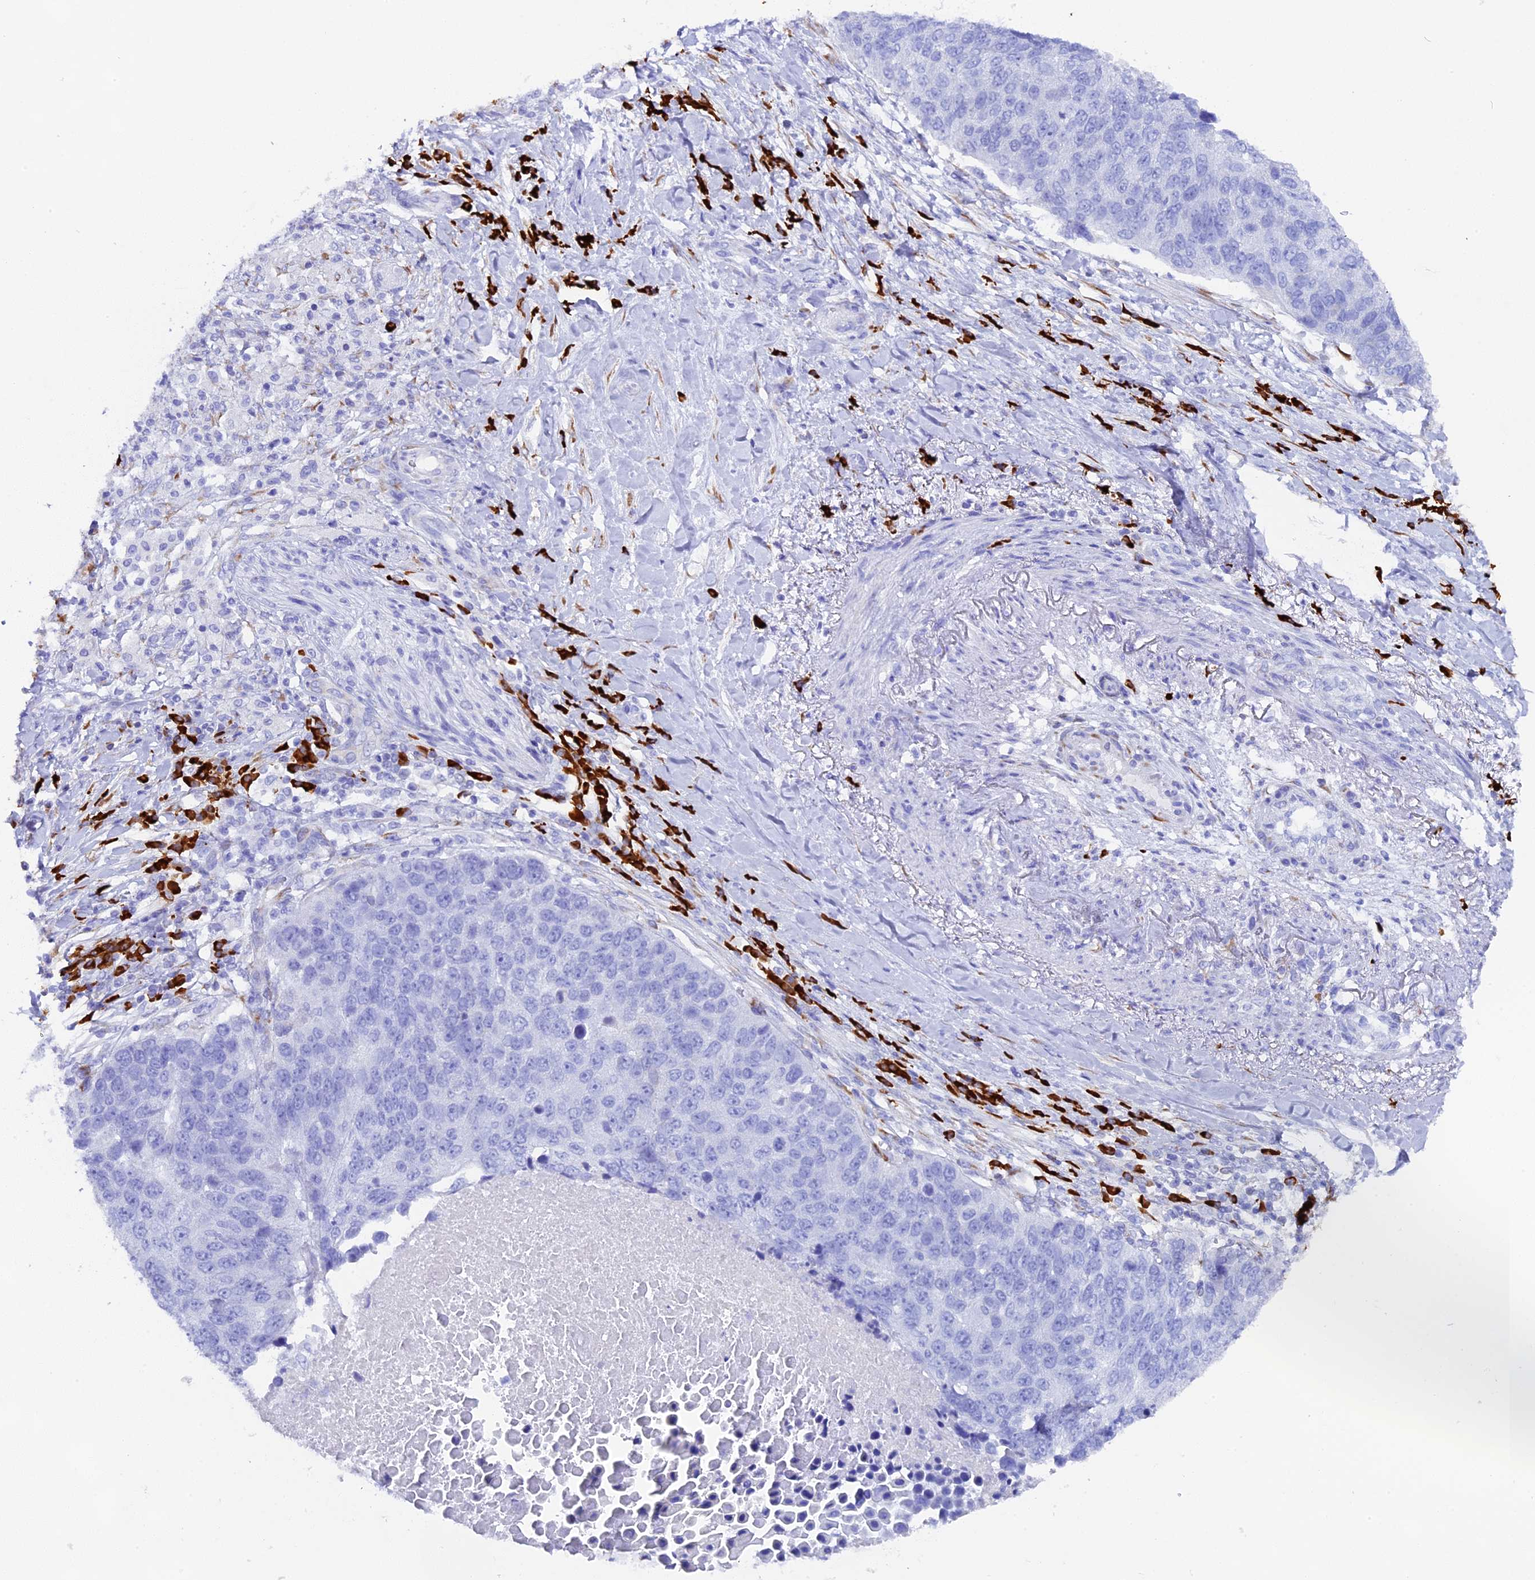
{"staining": {"intensity": "negative", "quantity": "none", "location": "none"}, "tissue": "lung cancer", "cell_type": "Tumor cells", "image_type": "cancer", "snomed": [{"axis": "morphology", "description": "Normal tissue, NOS"}, {"axis": "morphology", "description": "Squamous cell carcinoma, NOS"}, {"axis": "topography", "description": "Lymph node"}, {"axis": "topography", "description": "Lung"}], "caption": "Histopathology image shows no protein positivity in tumor cells of squamous cell carcinoma (lung) tissue. (Stains: DAB (3,3'-diaminobenzidine) immunohistochemistry with hematoxylin counter stain, Microscopy: brightfield microscopy at high magnification).", "gene": "FKBP11", "patient": {"sex": "male", "age": 66}}